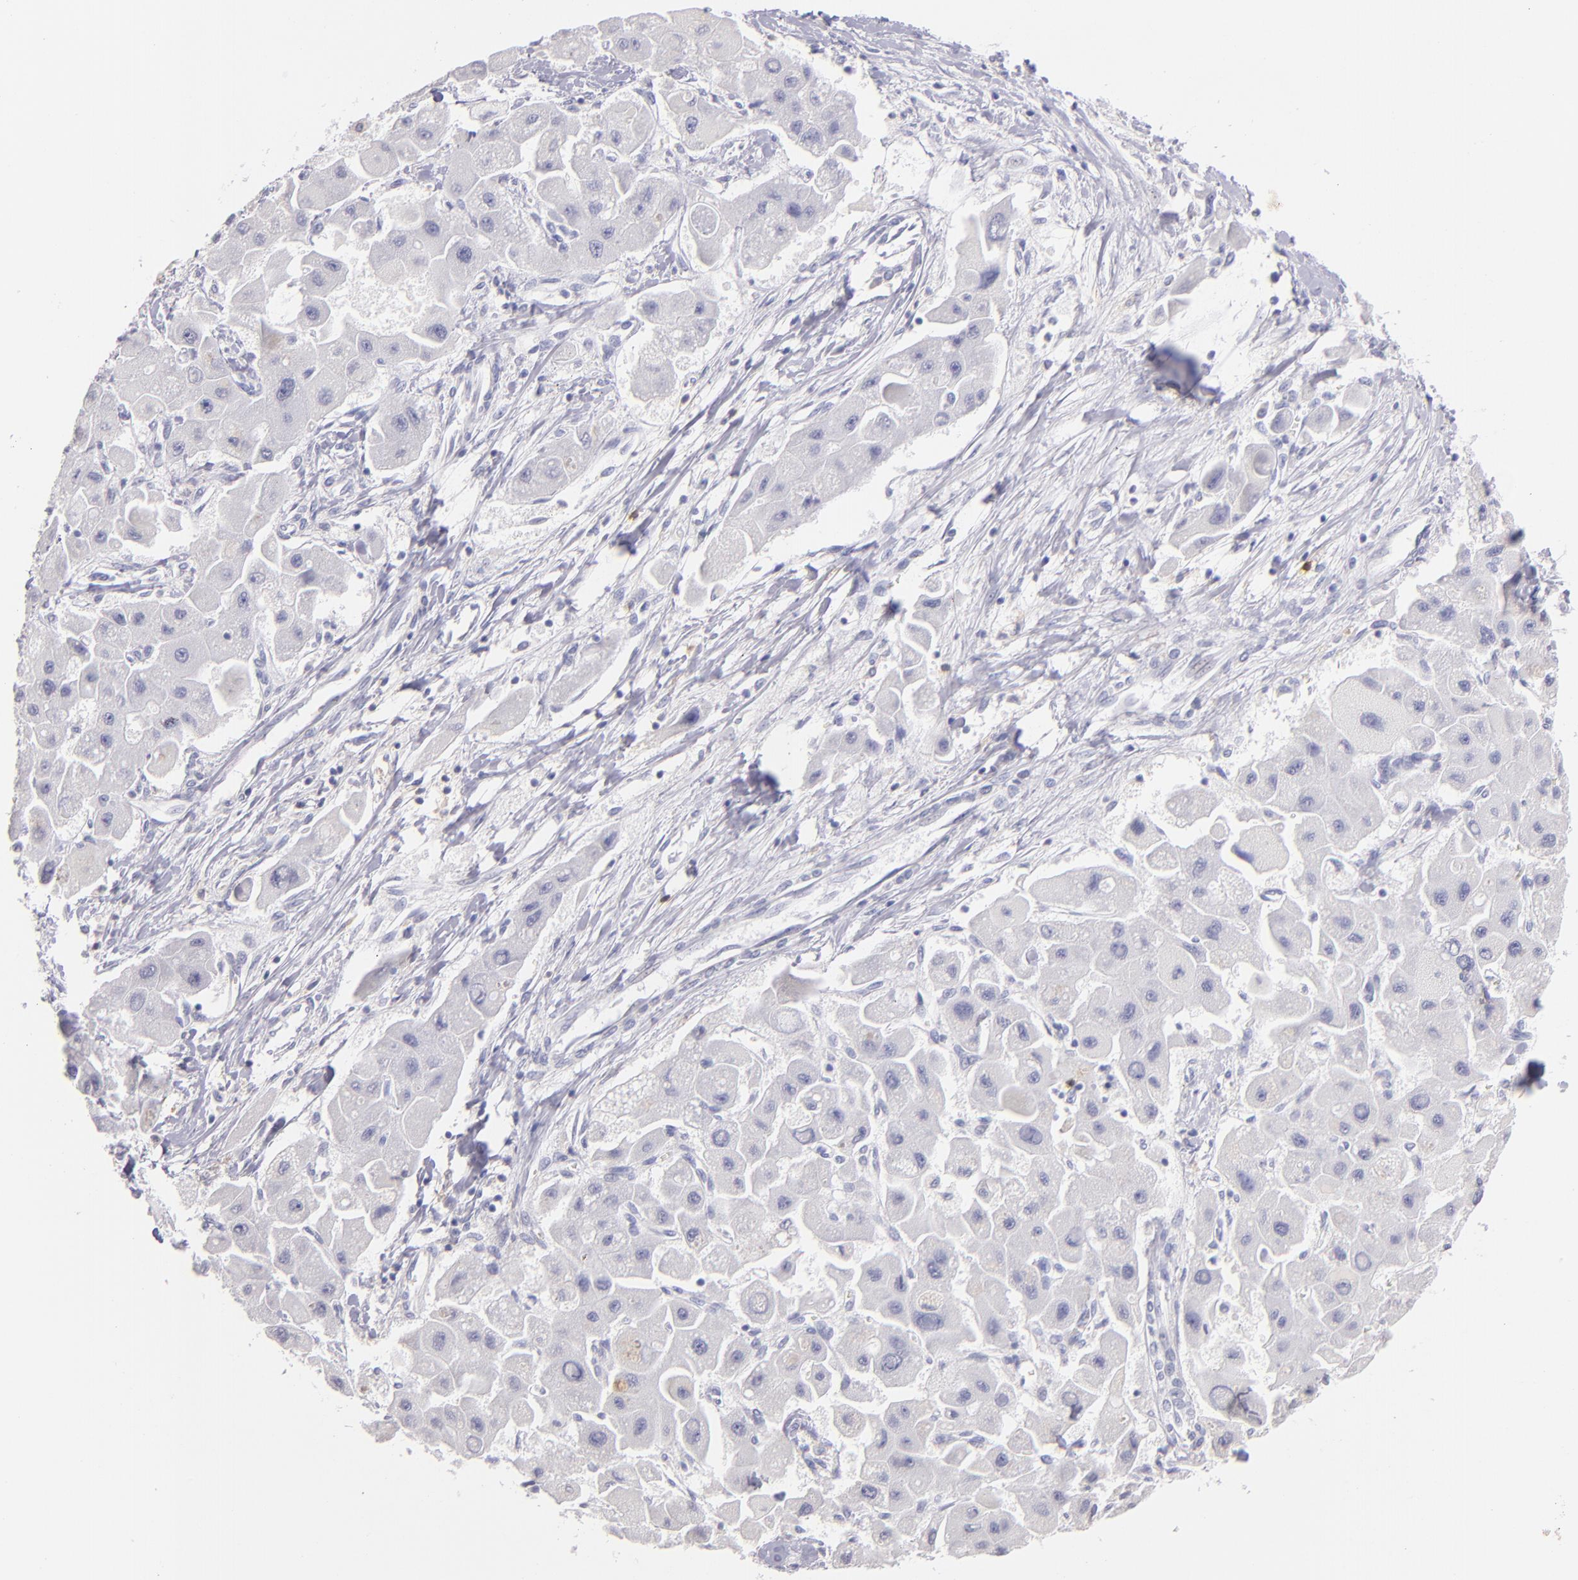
{"staining": {"intensity": "negative", "quantity": "none", "location": "none"}, "tissue": "liver cancer", "cell_type": "Tumor cells", "image_type": "cancer", "snomed": [{"axis": "morphology", "description": "Carcinoma, Hepatocellular, NOS"}, {"axis": "topography", "description": "Liver"}], "caption": "Photomicrograph shows no significant protein positivity in tumor cells of liver cancer (hepatocellular carcinoma).", "gene": "IL2RA", "patient": {"sex": "male", "age": 24}}